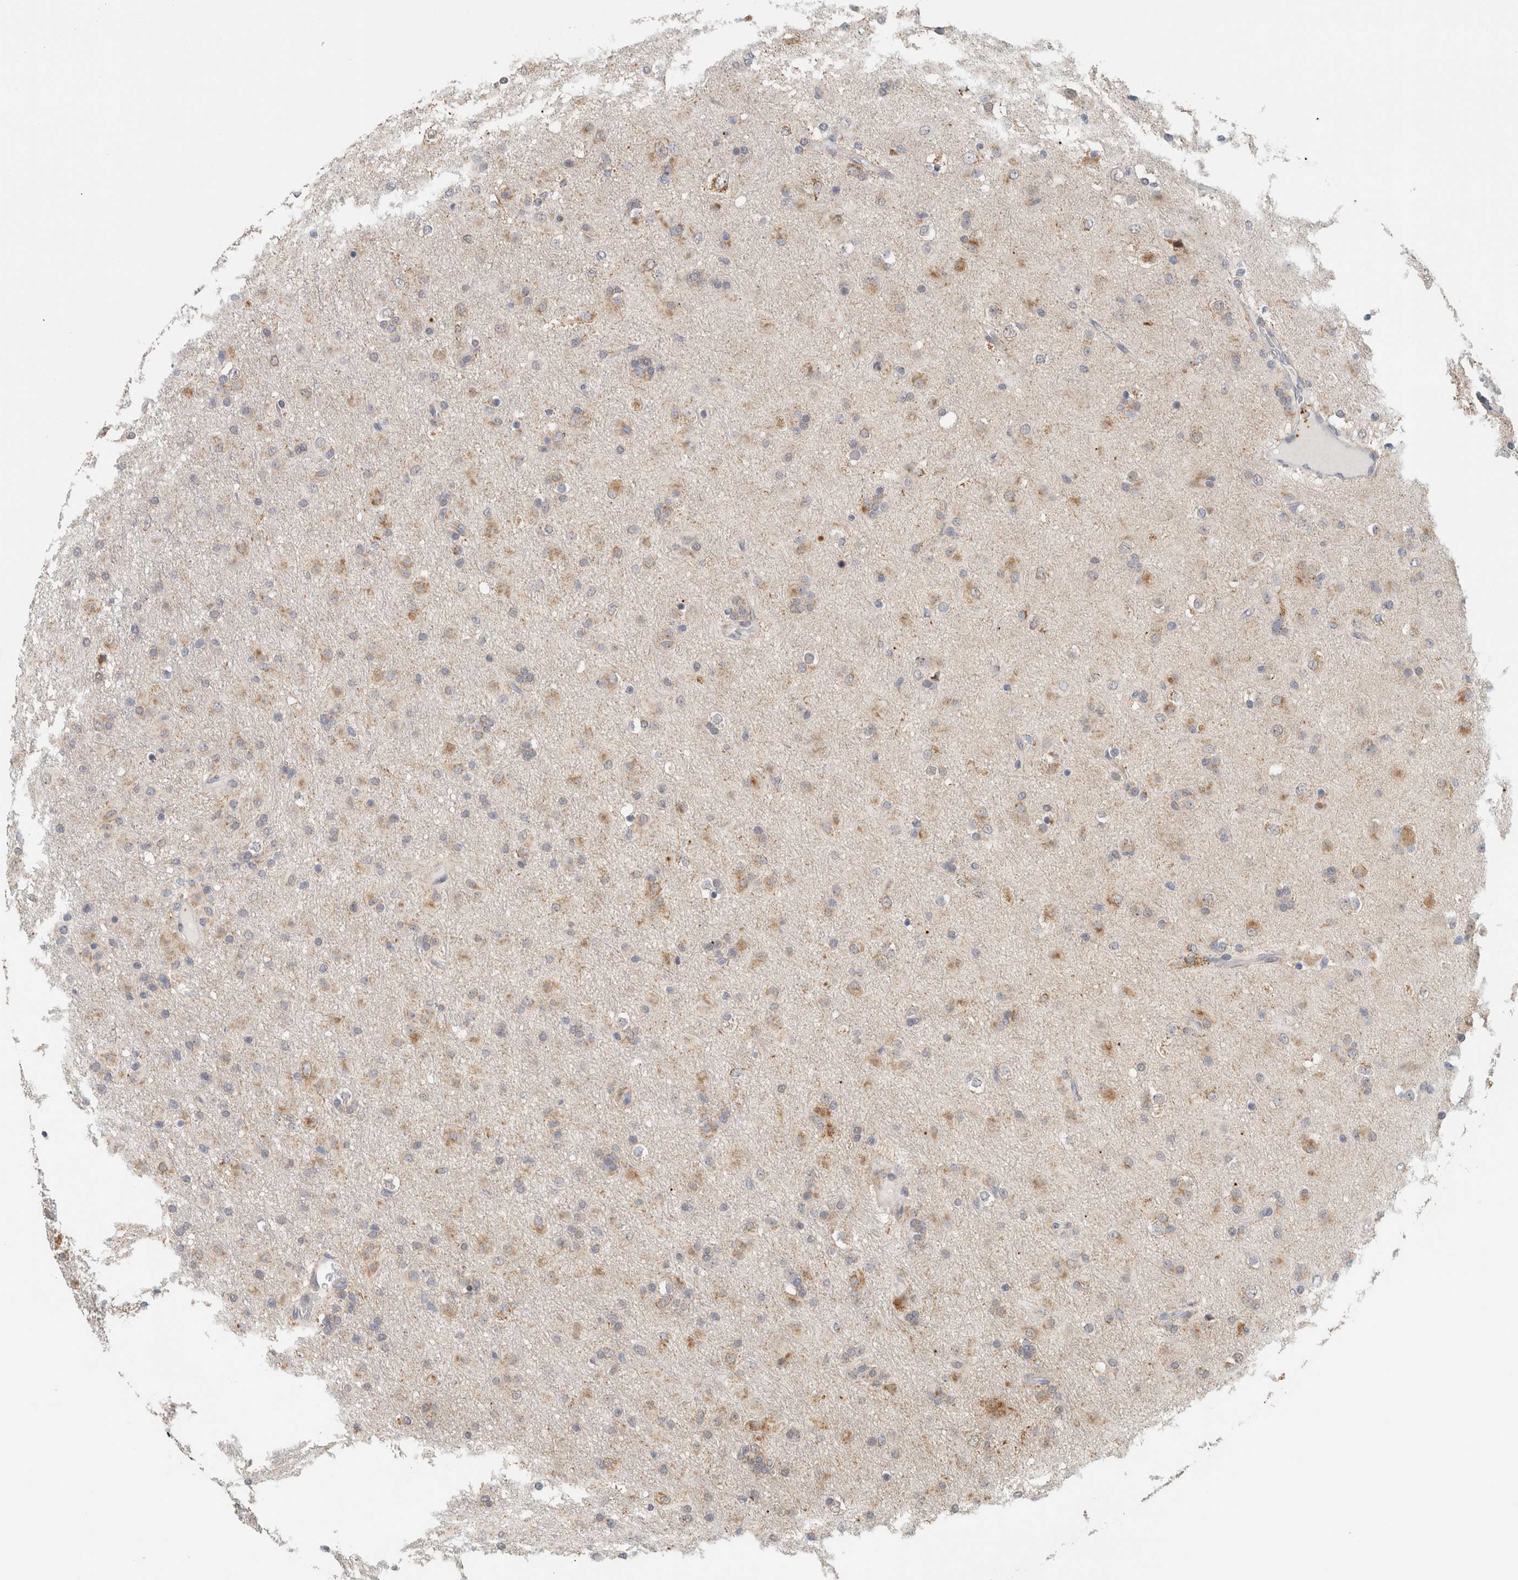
{"staining": {"intensity": "moderate", "quantity": "25%-75%", "location": "cytoplasmic/membranous"}, "tissue": "glioma", "cell_type": "Tumor cells", "image_type": "cancer", "snomed": [{"axis": "morphology", "description": "Glioma, malignant, Low grade"}, {"axis": "topography", "description": "Brain"}], "caption": "Protein staining demonstrates moderate cytoplasmic/membranous positivity in approximately 25%-75% of tumor cells in malignant glioma (low-grade).", "gene": "CRAT", "patient": {"sex": "male", "age": 65}}